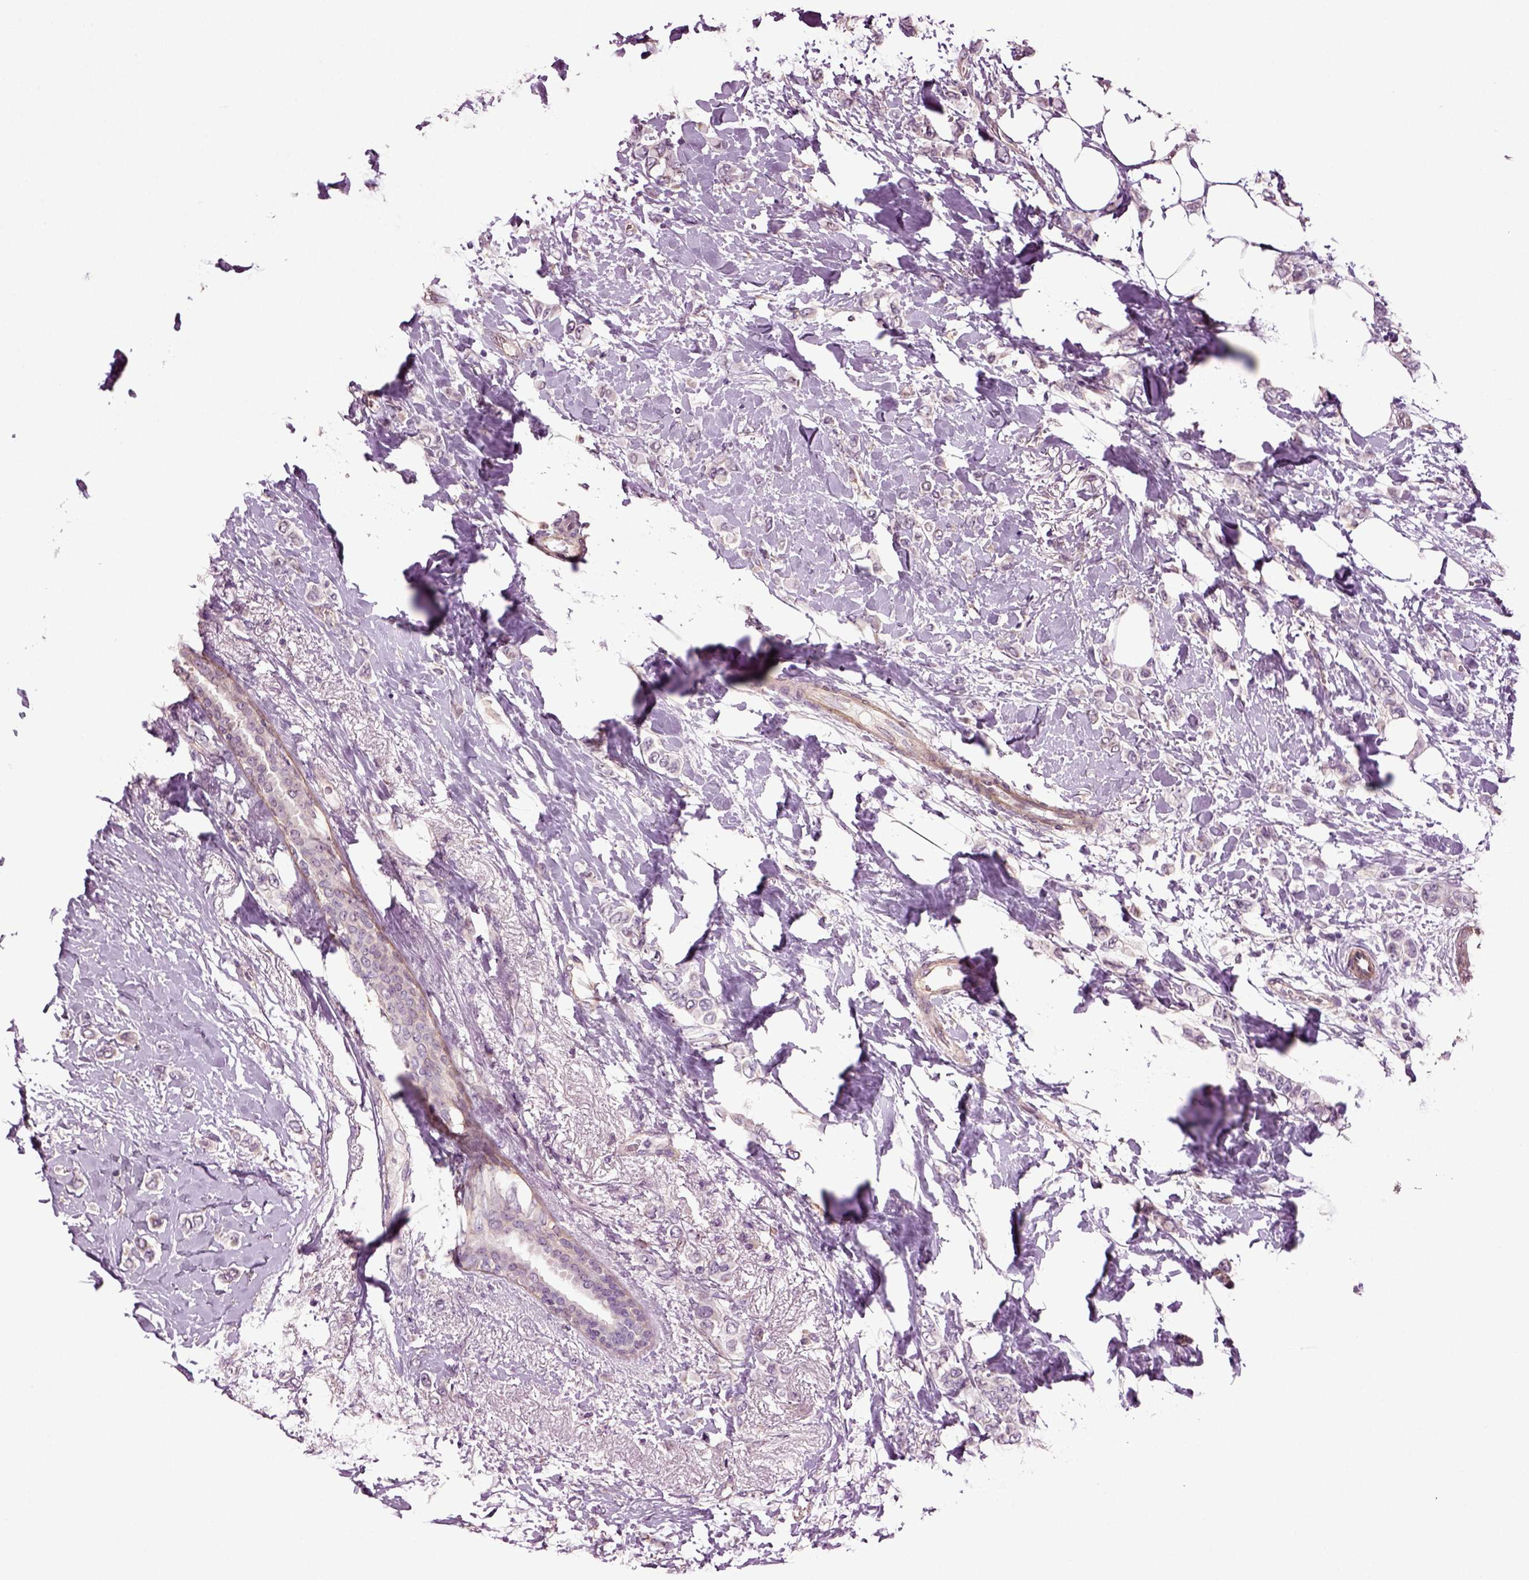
{"staining": {"intensity": "negative", "quantity": "none", "location": "none"}, "tissue": "breast cancer", "cell_type": "Tumor cells", "image_type": "cancer", "snomed": [{"axis": "morphology", "description": "Lobular carcinoma"}, {"axis": "topography", "description": "Breast"}], "caption": "Tumor cells are negative for brown protein staining in breast lobular carcinoma.", "gene": "HAGHL", "patient": {"sex": "female", "age": 66}}